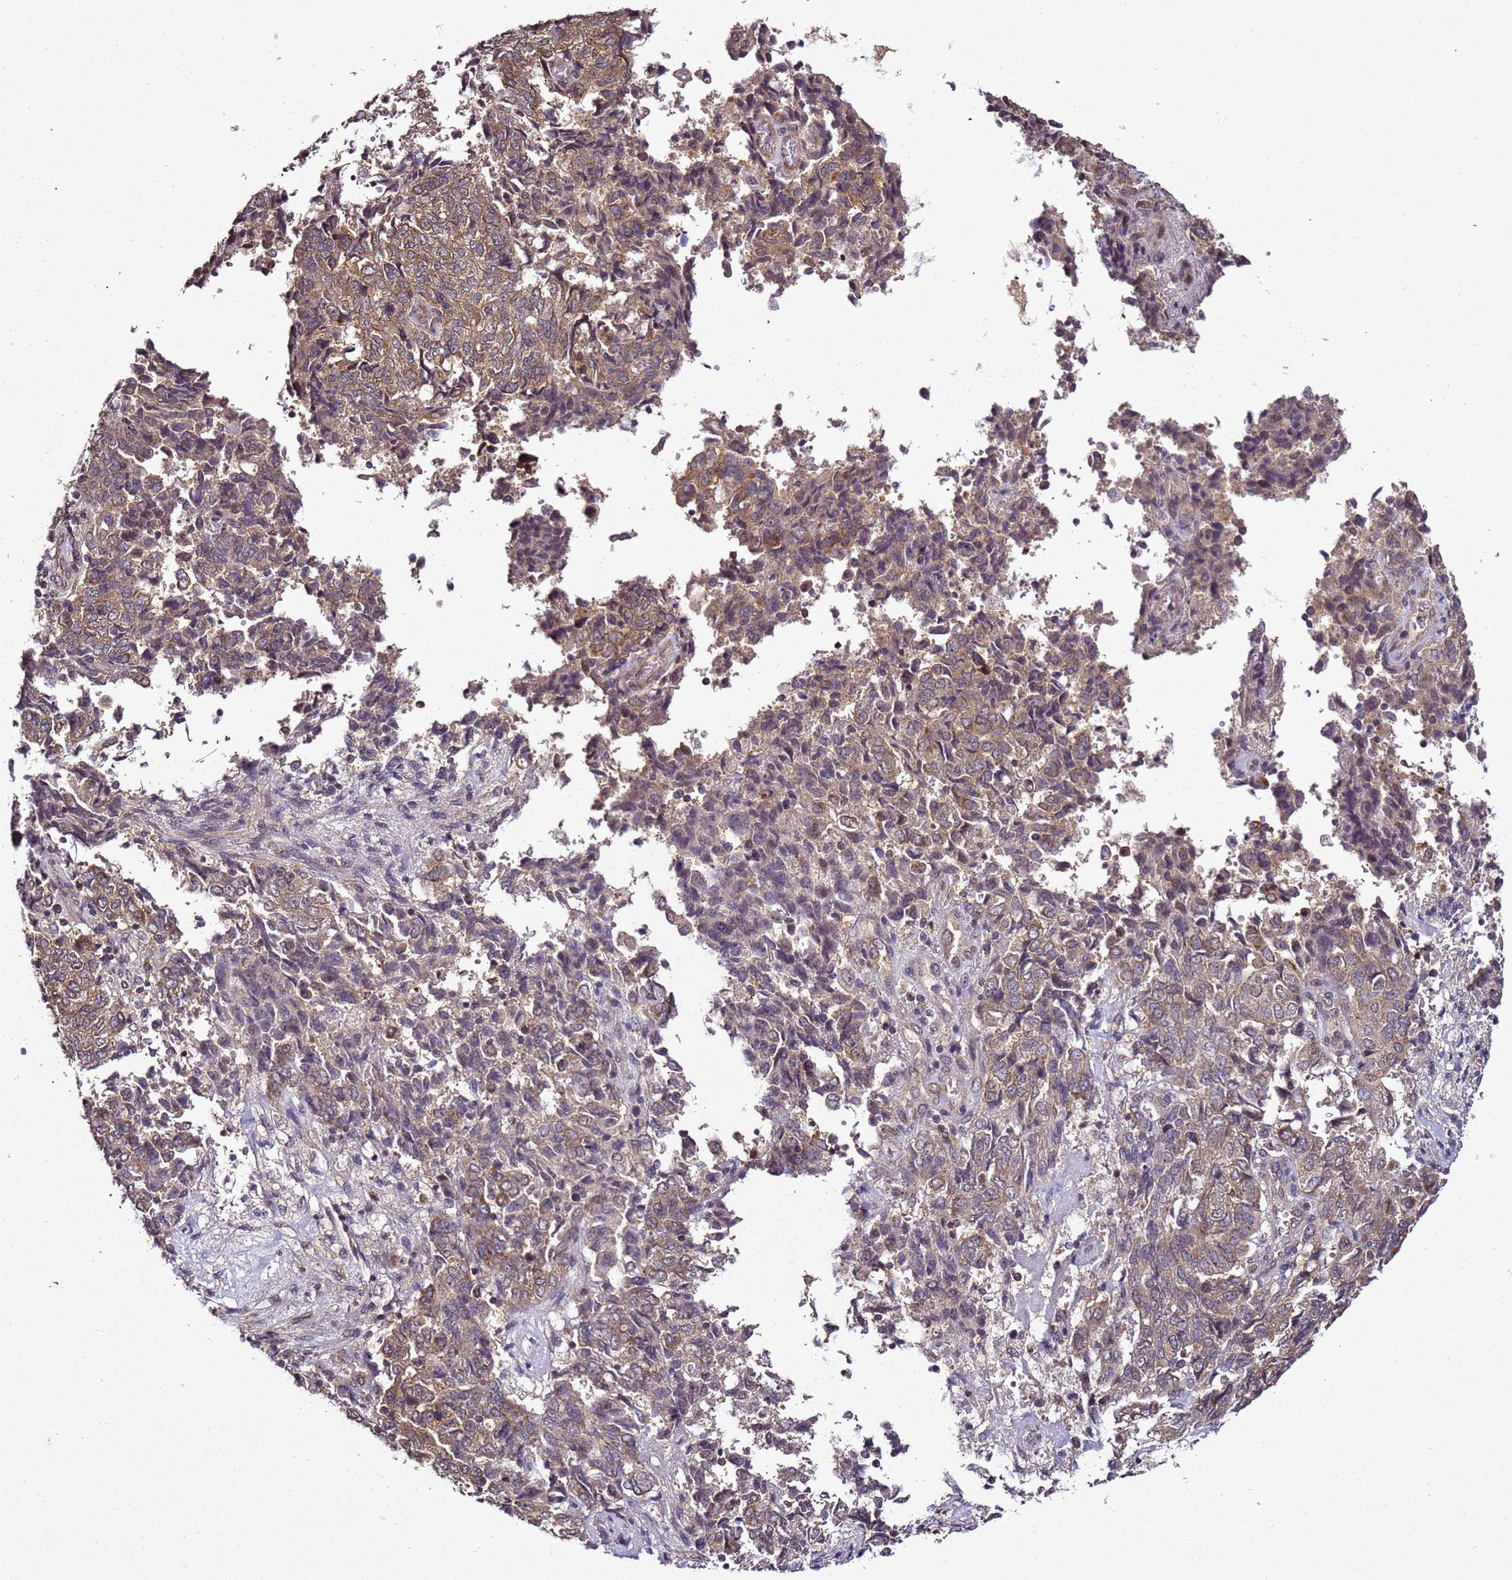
{"staining": {"intensity": "moderate", "quantity": ">75%", "location": "cytoplasmic/membranous"}, "tissue": "endometrial cancer", "cell_type": "Tumor cells", "image_type": "cancer", "snomed": [{"axis": "morphology", "description": "Adenocarcinoma, NOS"}, {"axis": "topography", "description": "Endometrium"}], "caption": "Immunohistochemistry (IHC) of human endometrial adenocarcinoma reveals medium levels of moderate cytoplasmic/membranous staining in about >75% of tumor cells.", "gene": "ANKRD17", "patient": {"sex": "female", "age": 80}}